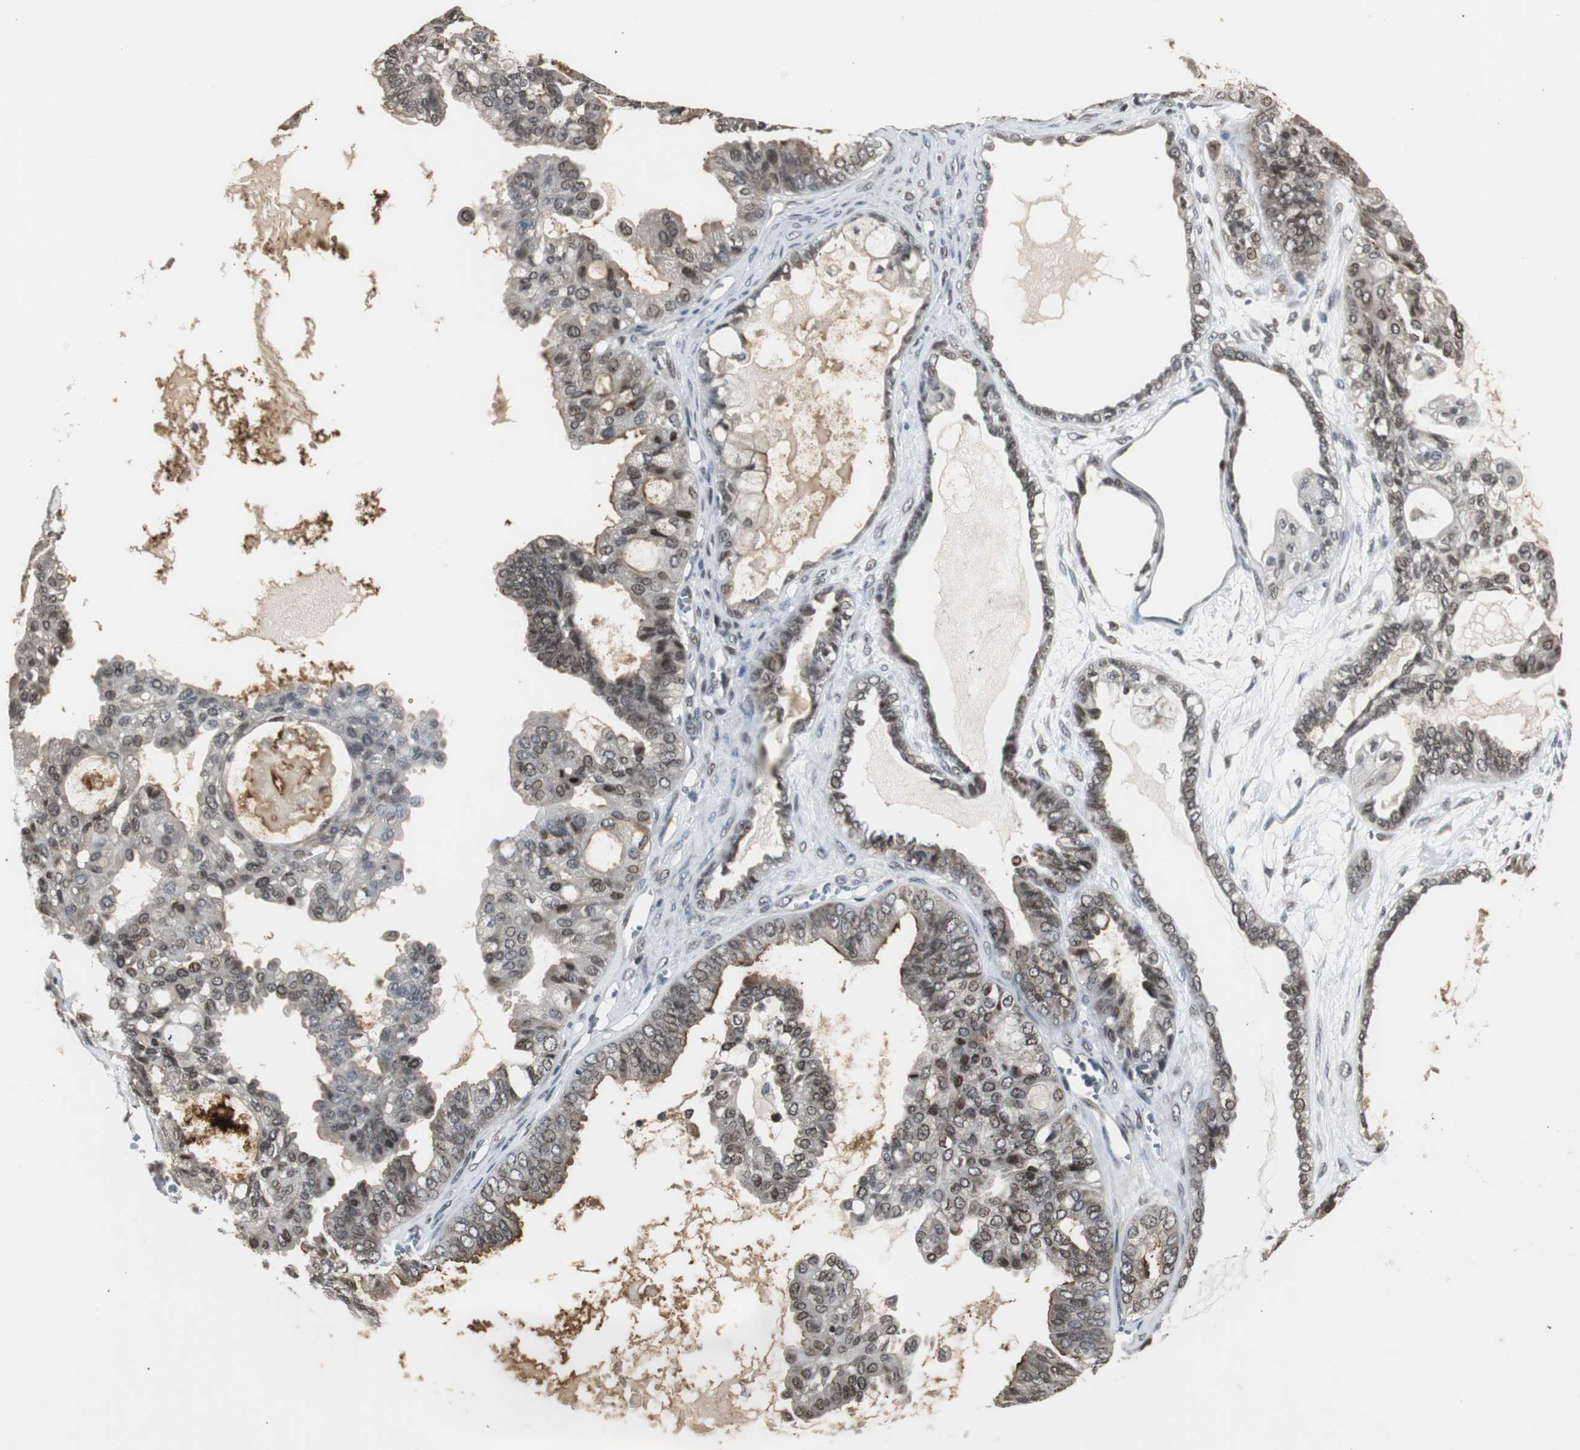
{"staining": {"intensity": "moderate", "quantity": "25%-75%", "location": "cytoplasmic/membranous,nuclear"}, "tissue": "ovarian cancer", "cell_type": "Tumor cells", "image_type": "cancer", "snomed": [{"axis": "morphology", "description": "Carcinoma, NOS"}, {"axis": "morphology", "description": "Carcinoma, endometroid"}, {"axis": "topography", "description": "Ovary"}], "caption": "Immunohistochemical staining of human ovarian carcinoma reveals moderate cytoplasmic/membranous and nuclear protein expression in about 25%-75% of tumor cells. The protein is shown in brown color, while the nuclei are stained blue.", "gene": "MPG", "patient": {"sex": "female", "age": 50}}